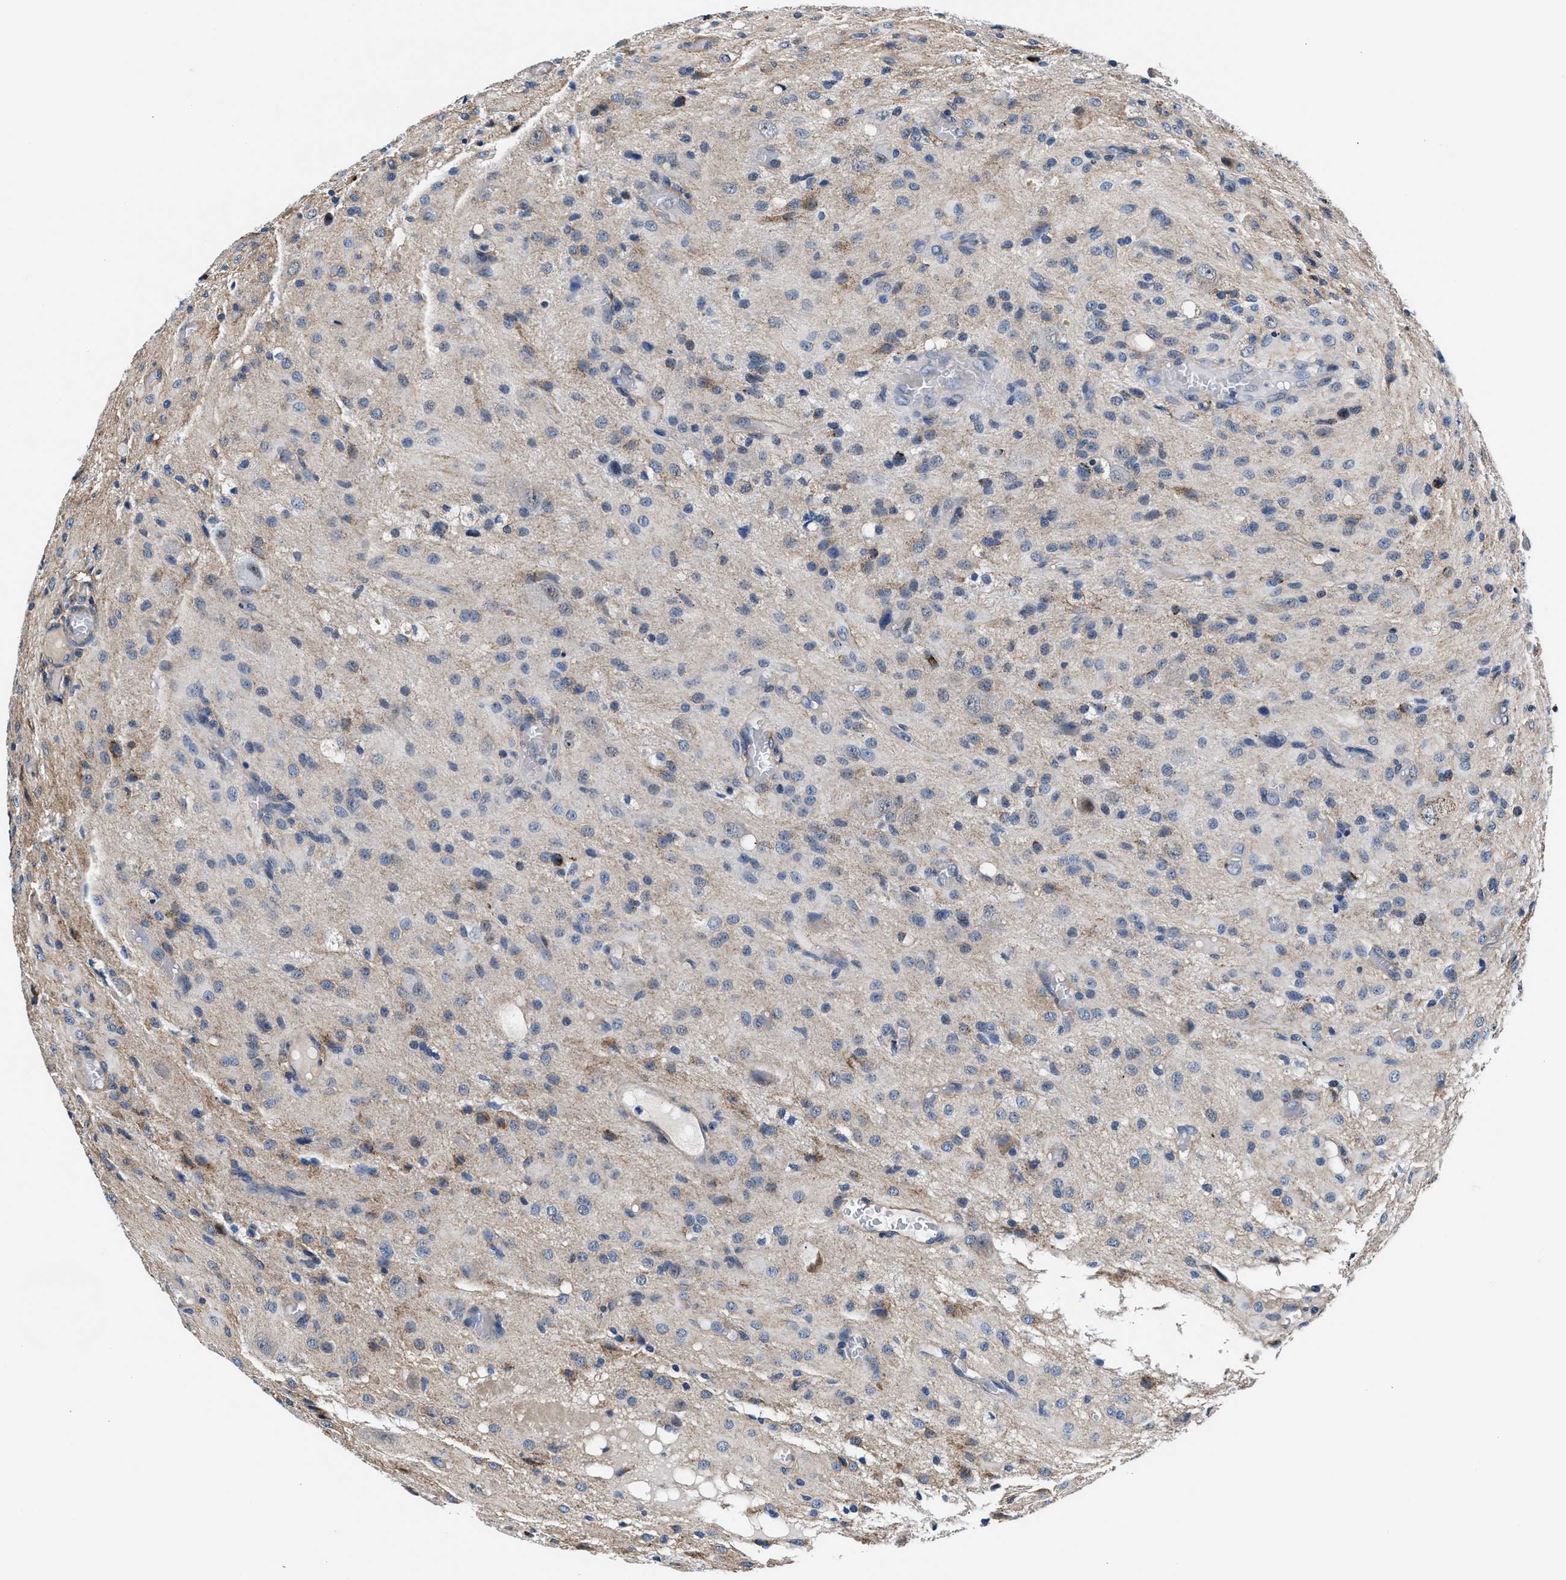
{"staining": {"intensity": "moderate", "quantity": "<25%", "location": "cytoplasmic/membranous"}, "tissue": "glioma", "cell_type": "Tumor cells", "image_type": "cancer", "snomed": [{"axis": "morphology", "description": "Glioma, malignant, High grade"}, {"axis": "topography", "description": "Brain"}], "caption": "Brown immunohistochemical staining in glioma demonstrates moderate cytoplasmic/membranous expression in approximately <25% of tumor cells. Nuclei are stained in blue.", "gene": "NKTR", "patient": {"sex": "female", "age": 59}}